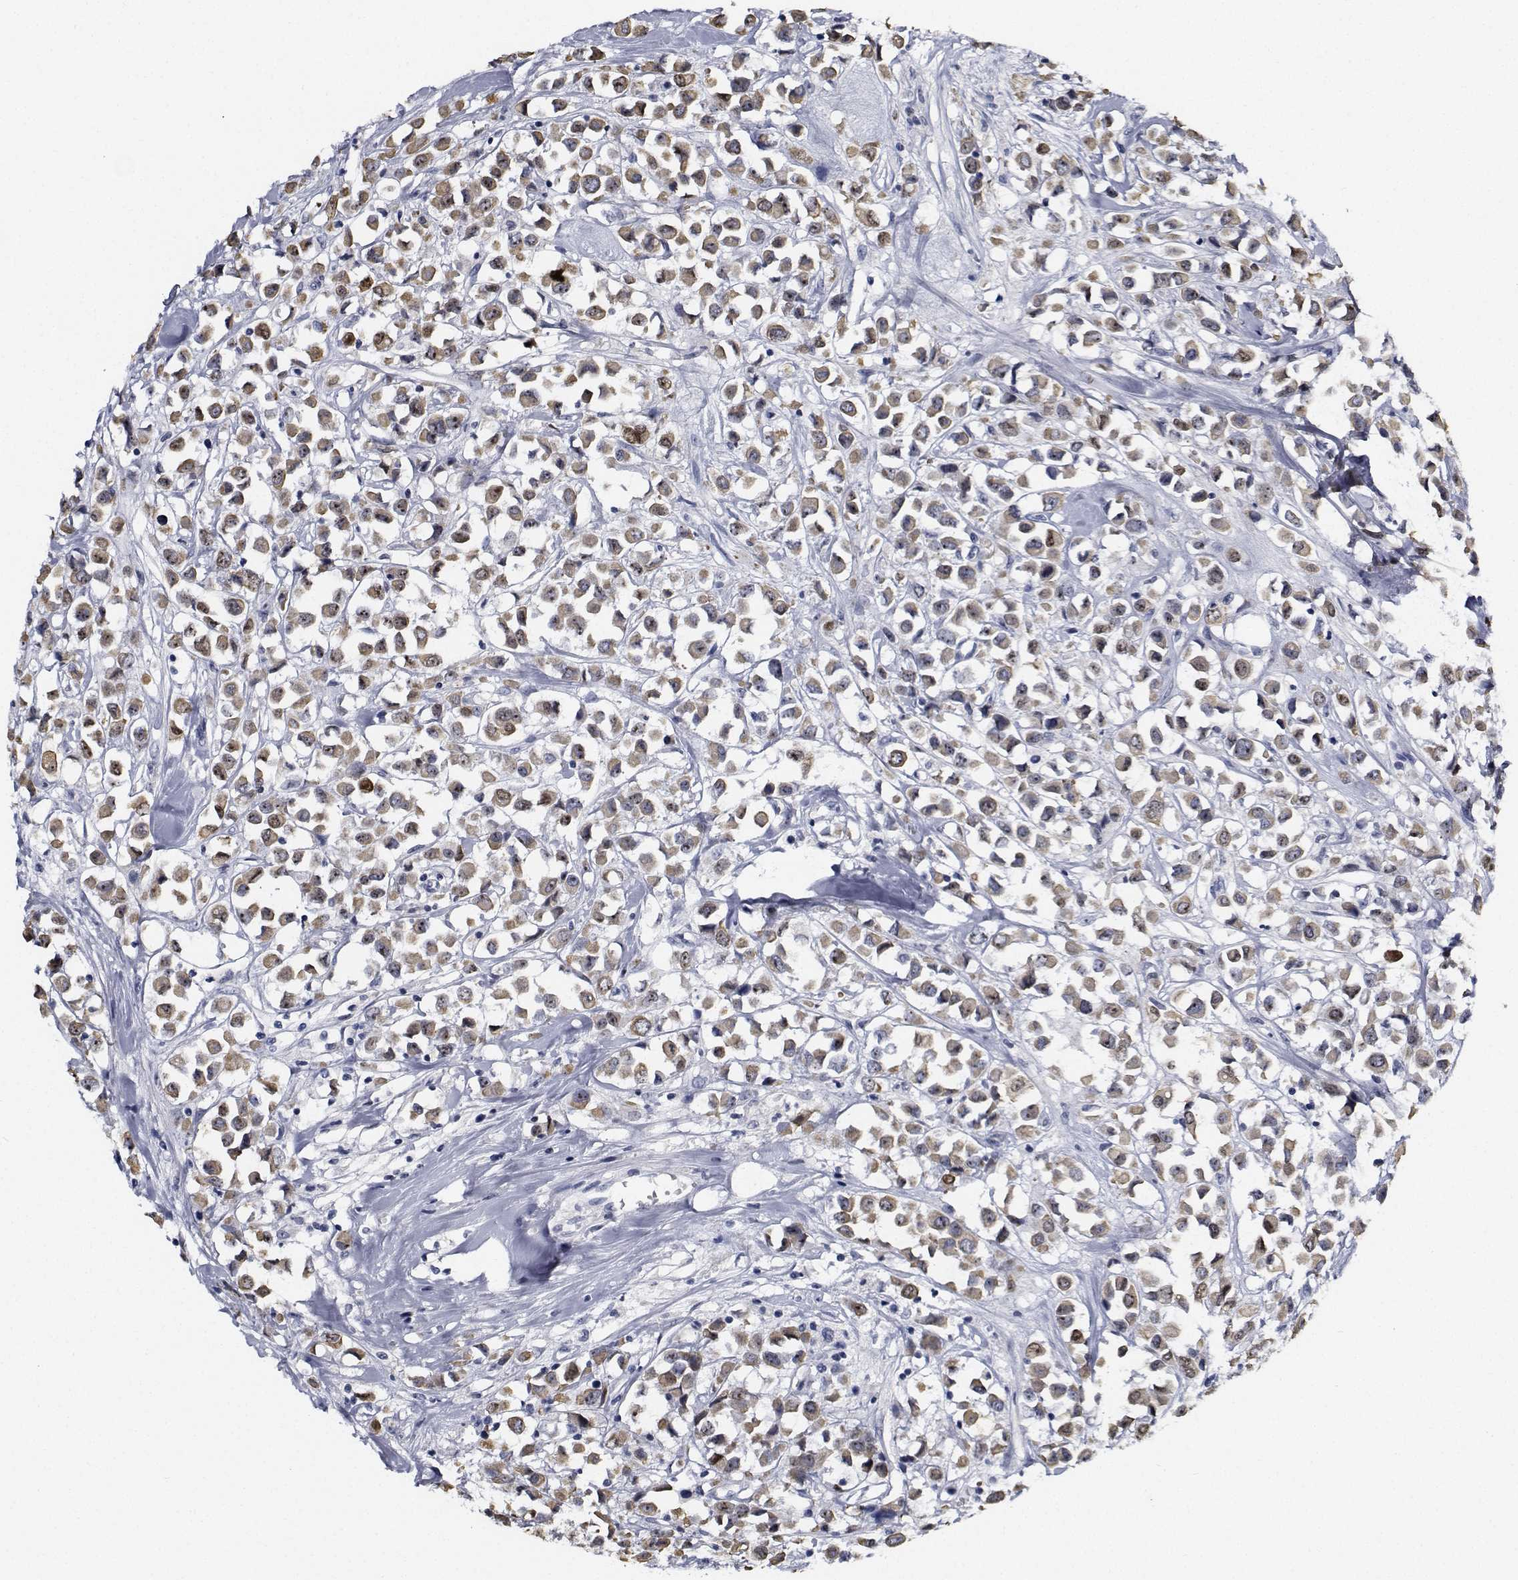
{"staining": {"intensity": "weak", "quantity": ">75%", "location": "cytoplasmic/membranous,nuclear"}, "tissue": "breast cancer", "cell_type": "Tumor cells", "image_type": "cancer", "snomed": [{"axis": "morphology", "description": "Duct carcinoma"}, {"axis": "topography", "description": "Breast"}], "caption": "Intraductal carcinoma (breast) stained for a protein (brown) displays weak cytoplasmic/membranous and nuclear positive expression in about >75% of tumor cells.", "gene": "NVL", "patient": {"sex": "female", "age": 61}}